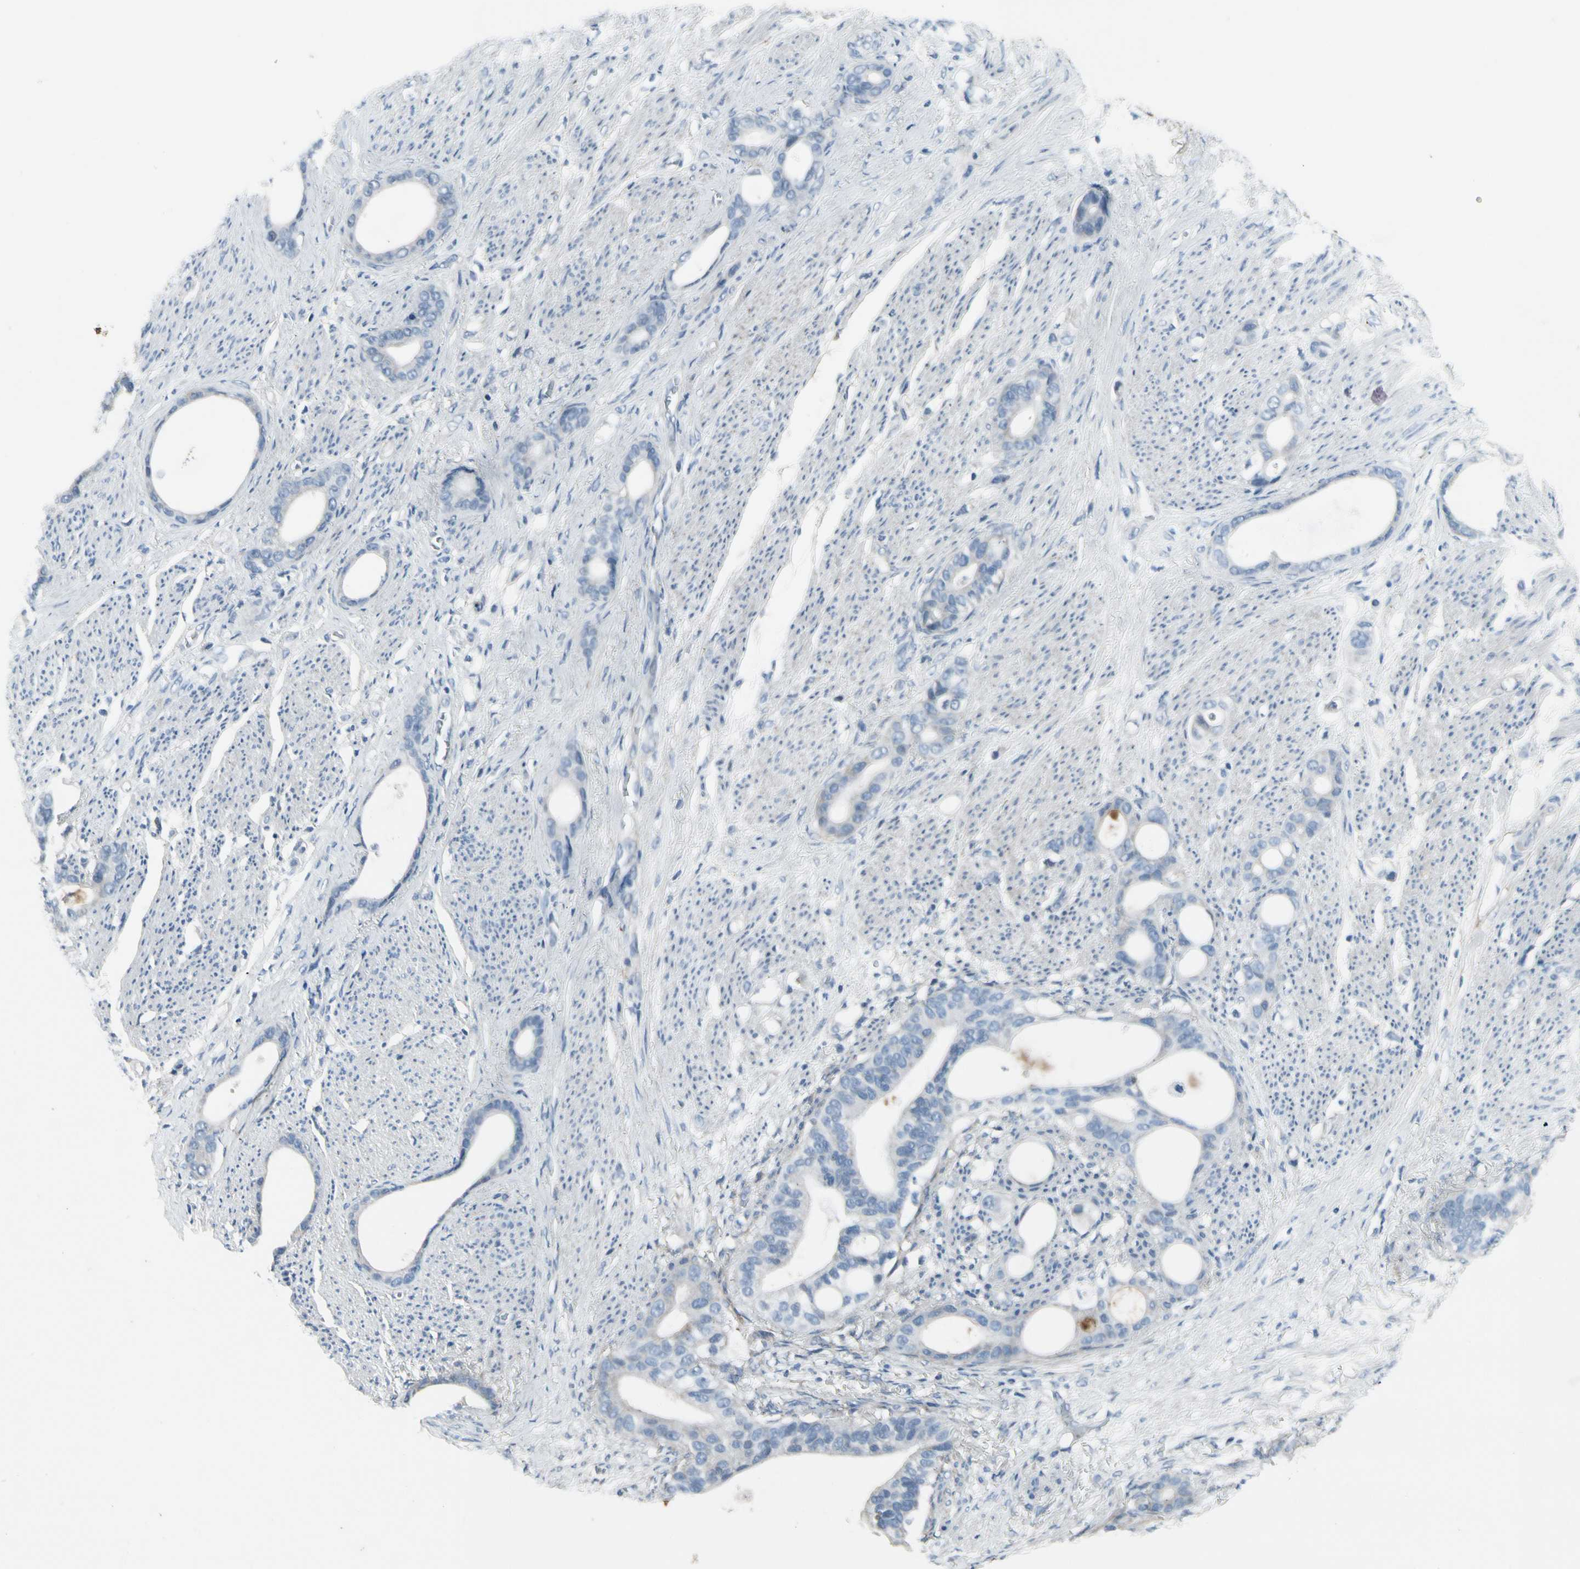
{"staining": {"intensity": "negative", "quantity": "none", "location": "none"}, "tissue": "stomach cancer", "cell_type": "Tumor cells", "image_type": "cancer", "snomed": [{"axis": "morphology", "description": "Adenocarcinoma, NOS"}, {"axis": "topography", "description": "Stomach"}], "caption": "Human stomach adenocarcinoma stained for a protein using immunohistochemistry (IHC) reveals no expression in tumor cells.", "gene": "PIGR", "patient": {"sex": "female", "age": 75}}